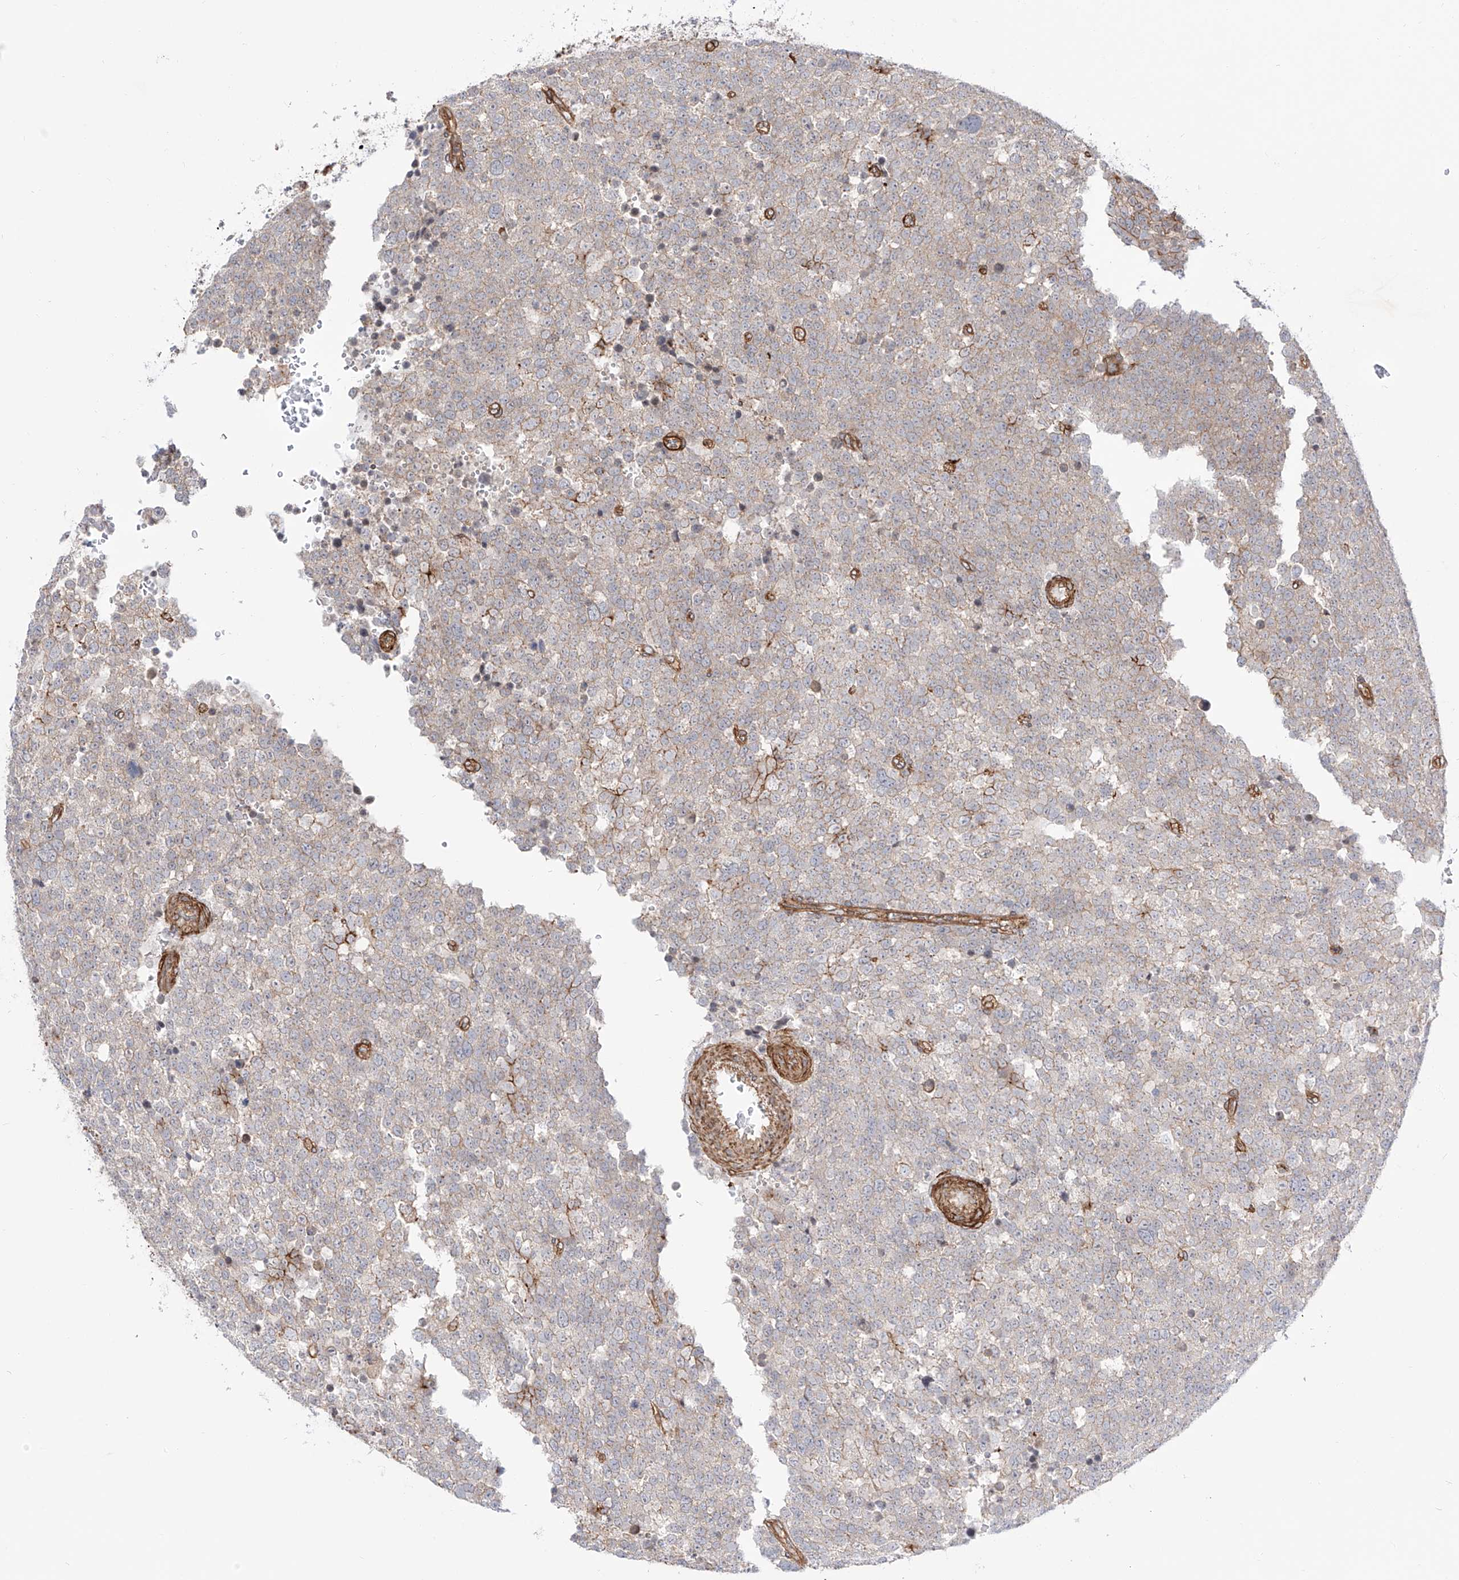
{"staining": {"intensity": "negative", "quantity": "none", "location": "none"}, "tissue": "testis cancer", "cell_type": "Tumor cells", "image_type": "cancer", "snomed": [{"axis": "morphology", "description": "Seminoma, NOS"}, {"axis": "topography", "description": "Testis"}], "caption": "This micrograph is of testis cancer (seminoma) stained with IHC to label a protein in brown with the nuclei are counter-stained blue. There is no expression in tumor cells.", "gene": "ZNF180", "patient": {"sex": "male", "age": 71}}